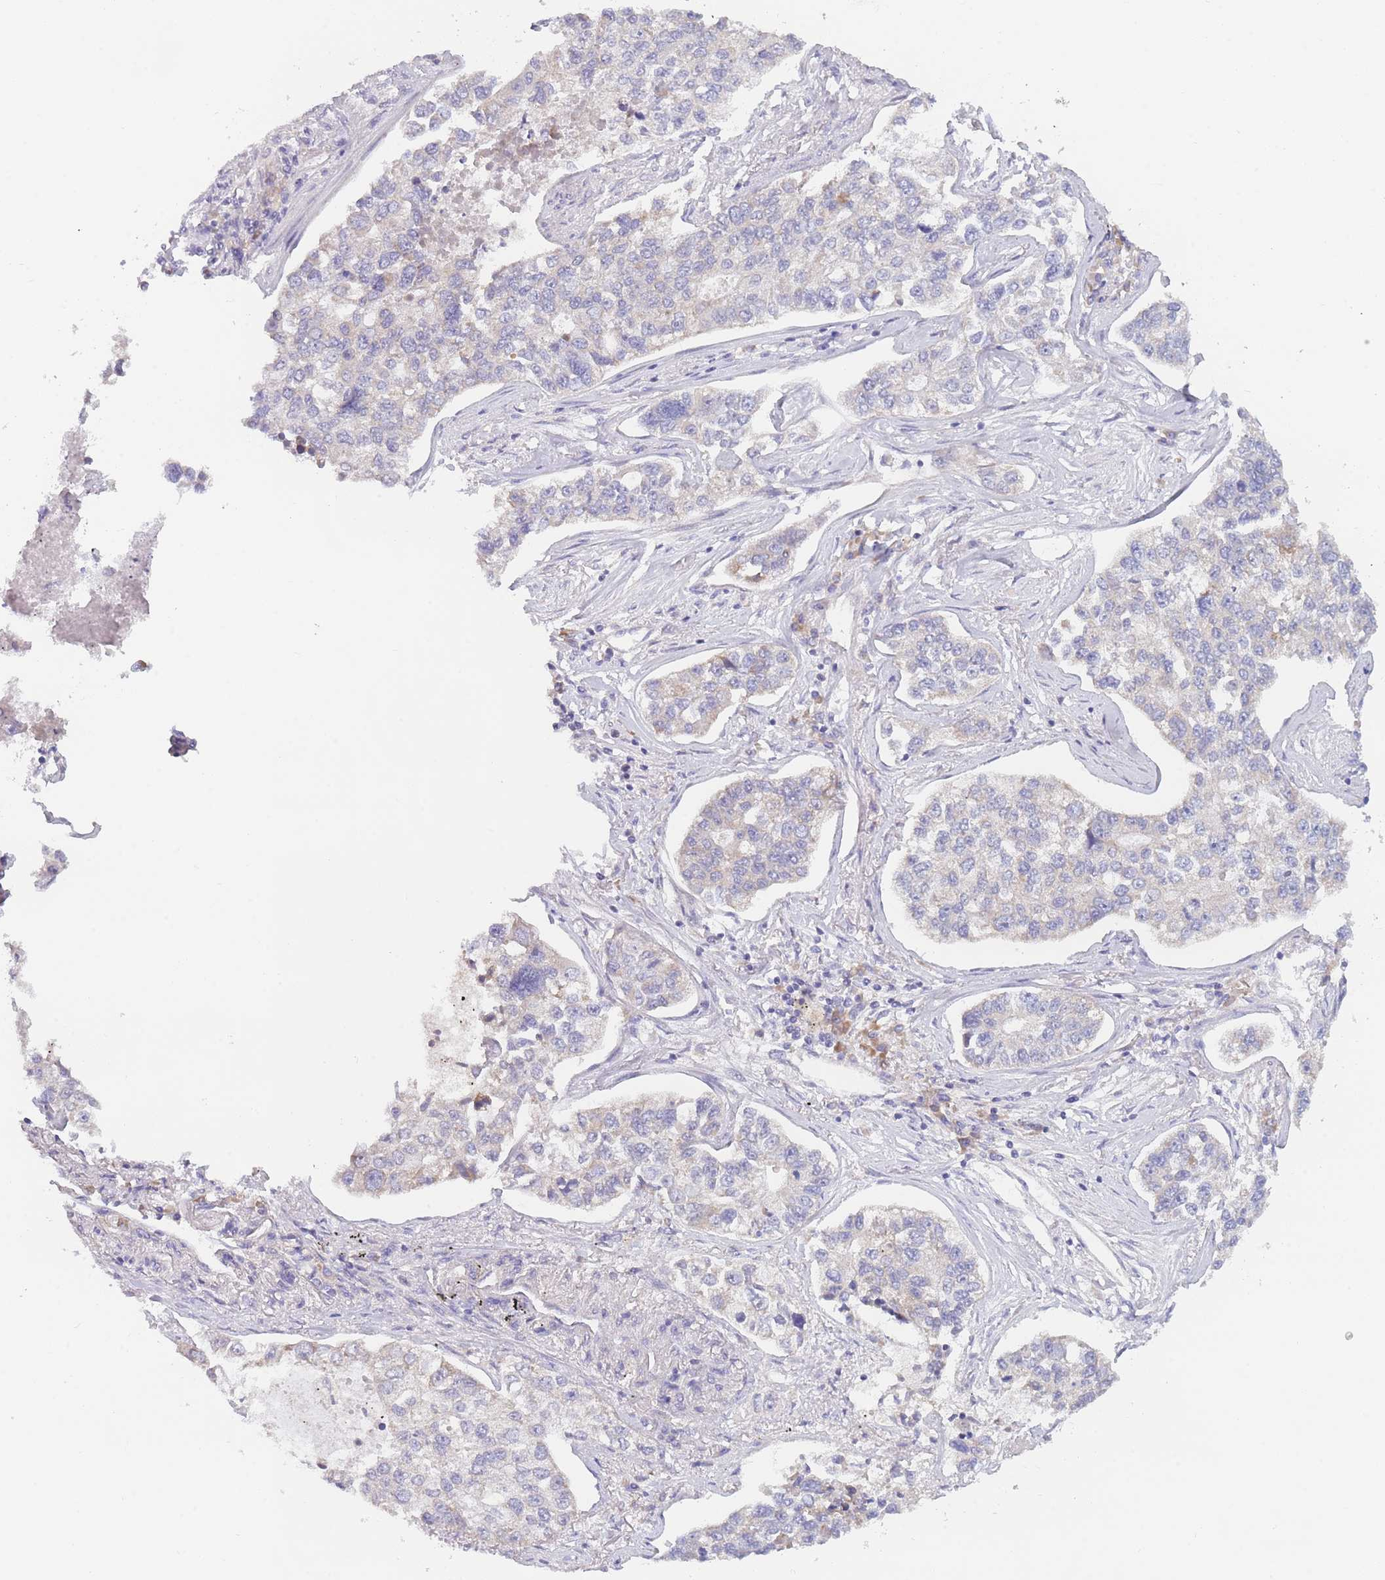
{"staining": {"intensity": "negative", "quantity": "none", "location": "none"}, "tissue": "lung cancer", "cell_type": "Tumor cells", "image_type": "cancer", "snomed": [{"axis": "morphology", "description": "Adenocarcinoma, NOS"}, {"axis": "topography", "description": "Lung"}], "caption": "This is an IHC image of lung cancer. There is no staining in tumor cells.", "gene": "FAM227B", "patient": {"sex": "male", "age": 49}}